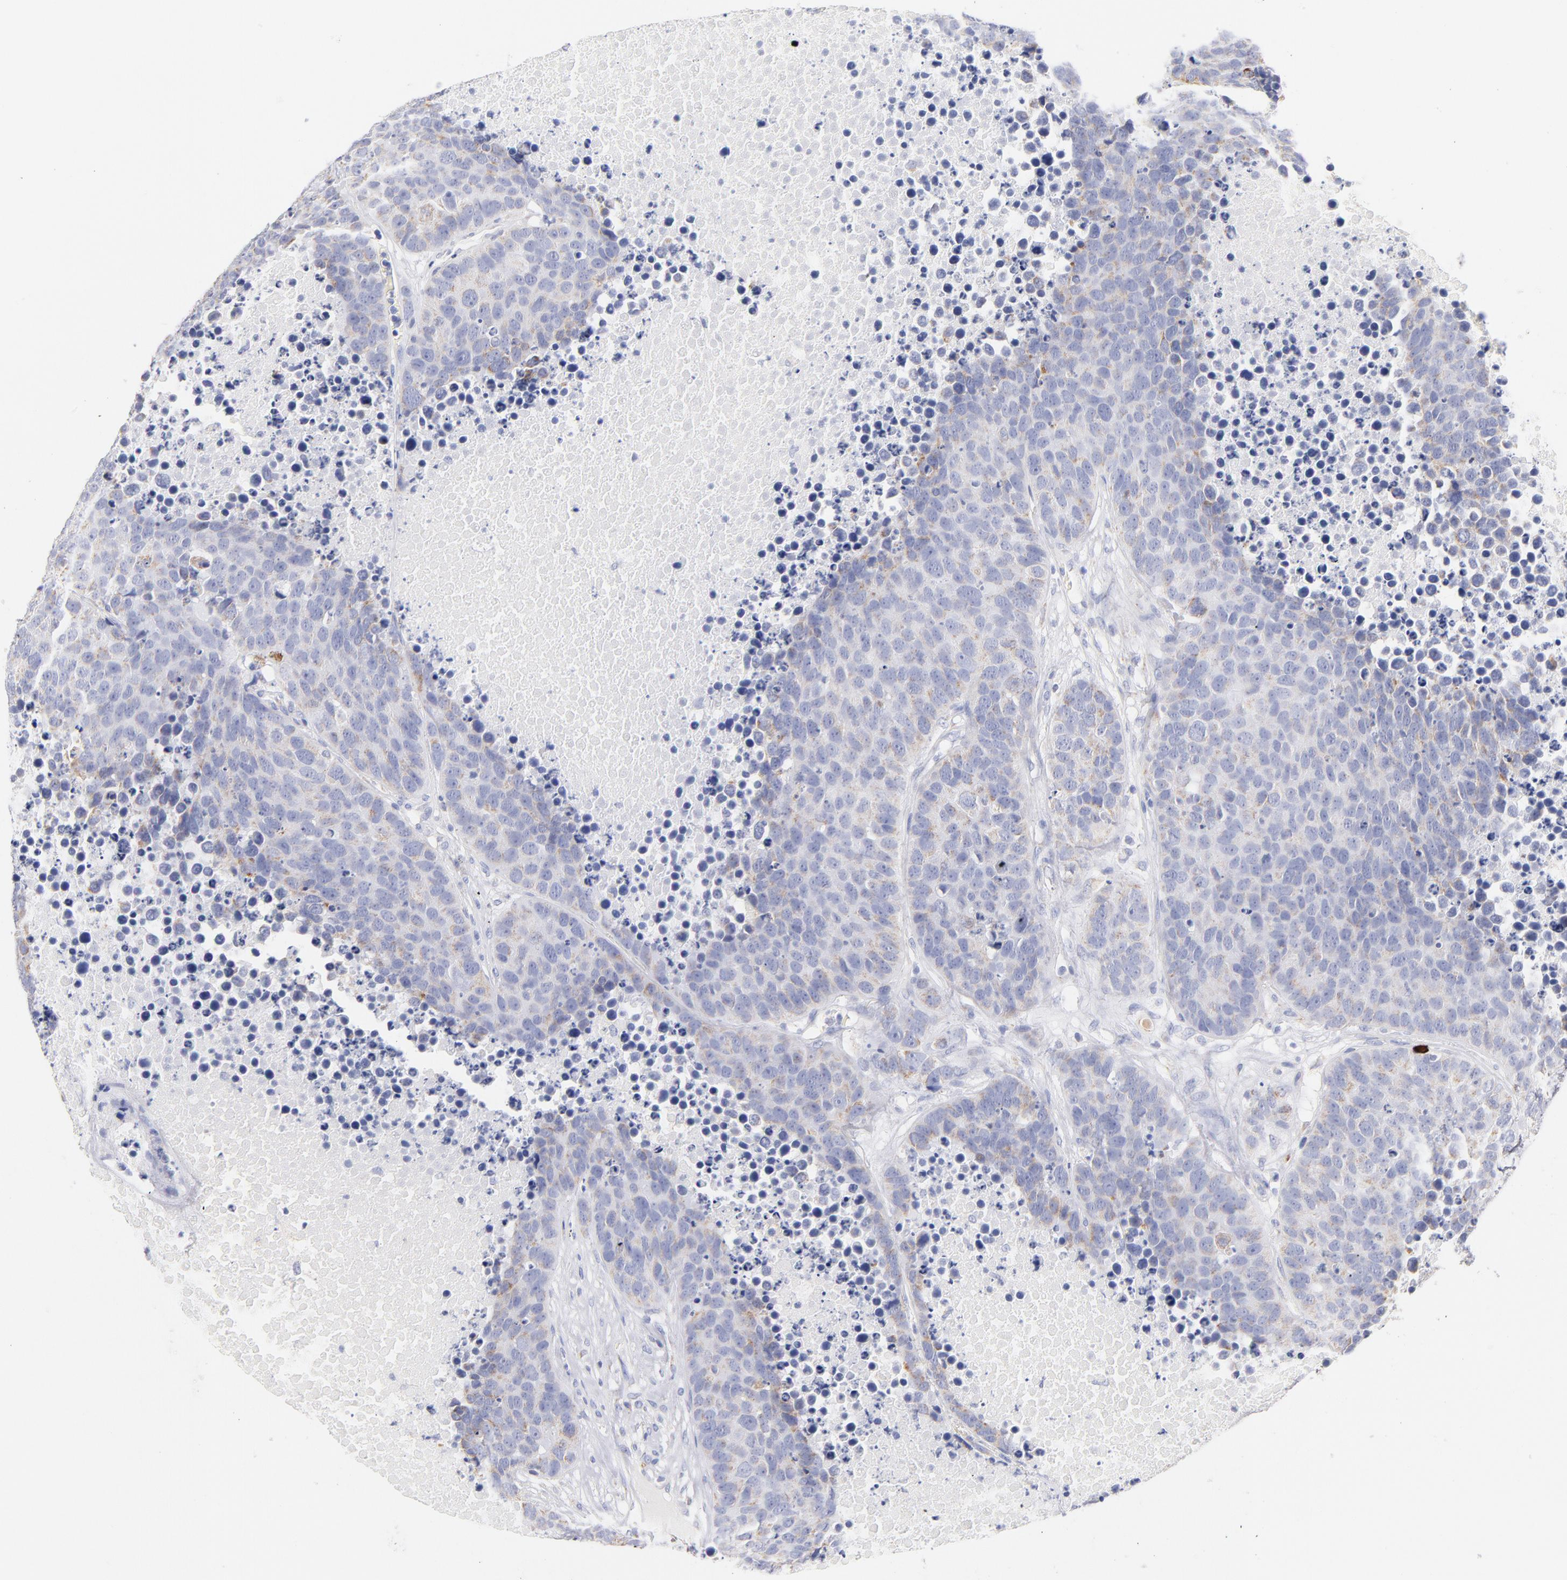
{"staining": {"intensity": "weak", "quantity": "<25%", "location": "cytoplasmic/membranous"}, "tissue": "carcinoid", "cell_type": "Tumor cells", "image_type": "cancer", "snomed": [{"axis": "morphology", "description": "Carcinoid, malignant, NOS"}, {"axis": "topography", "description": "Lung"}], "caption": "Tumor cells show no significant staining in malignant carcinoid.", "gene": "AIFM1", "patient": {"sex": "male", "age": 60}}